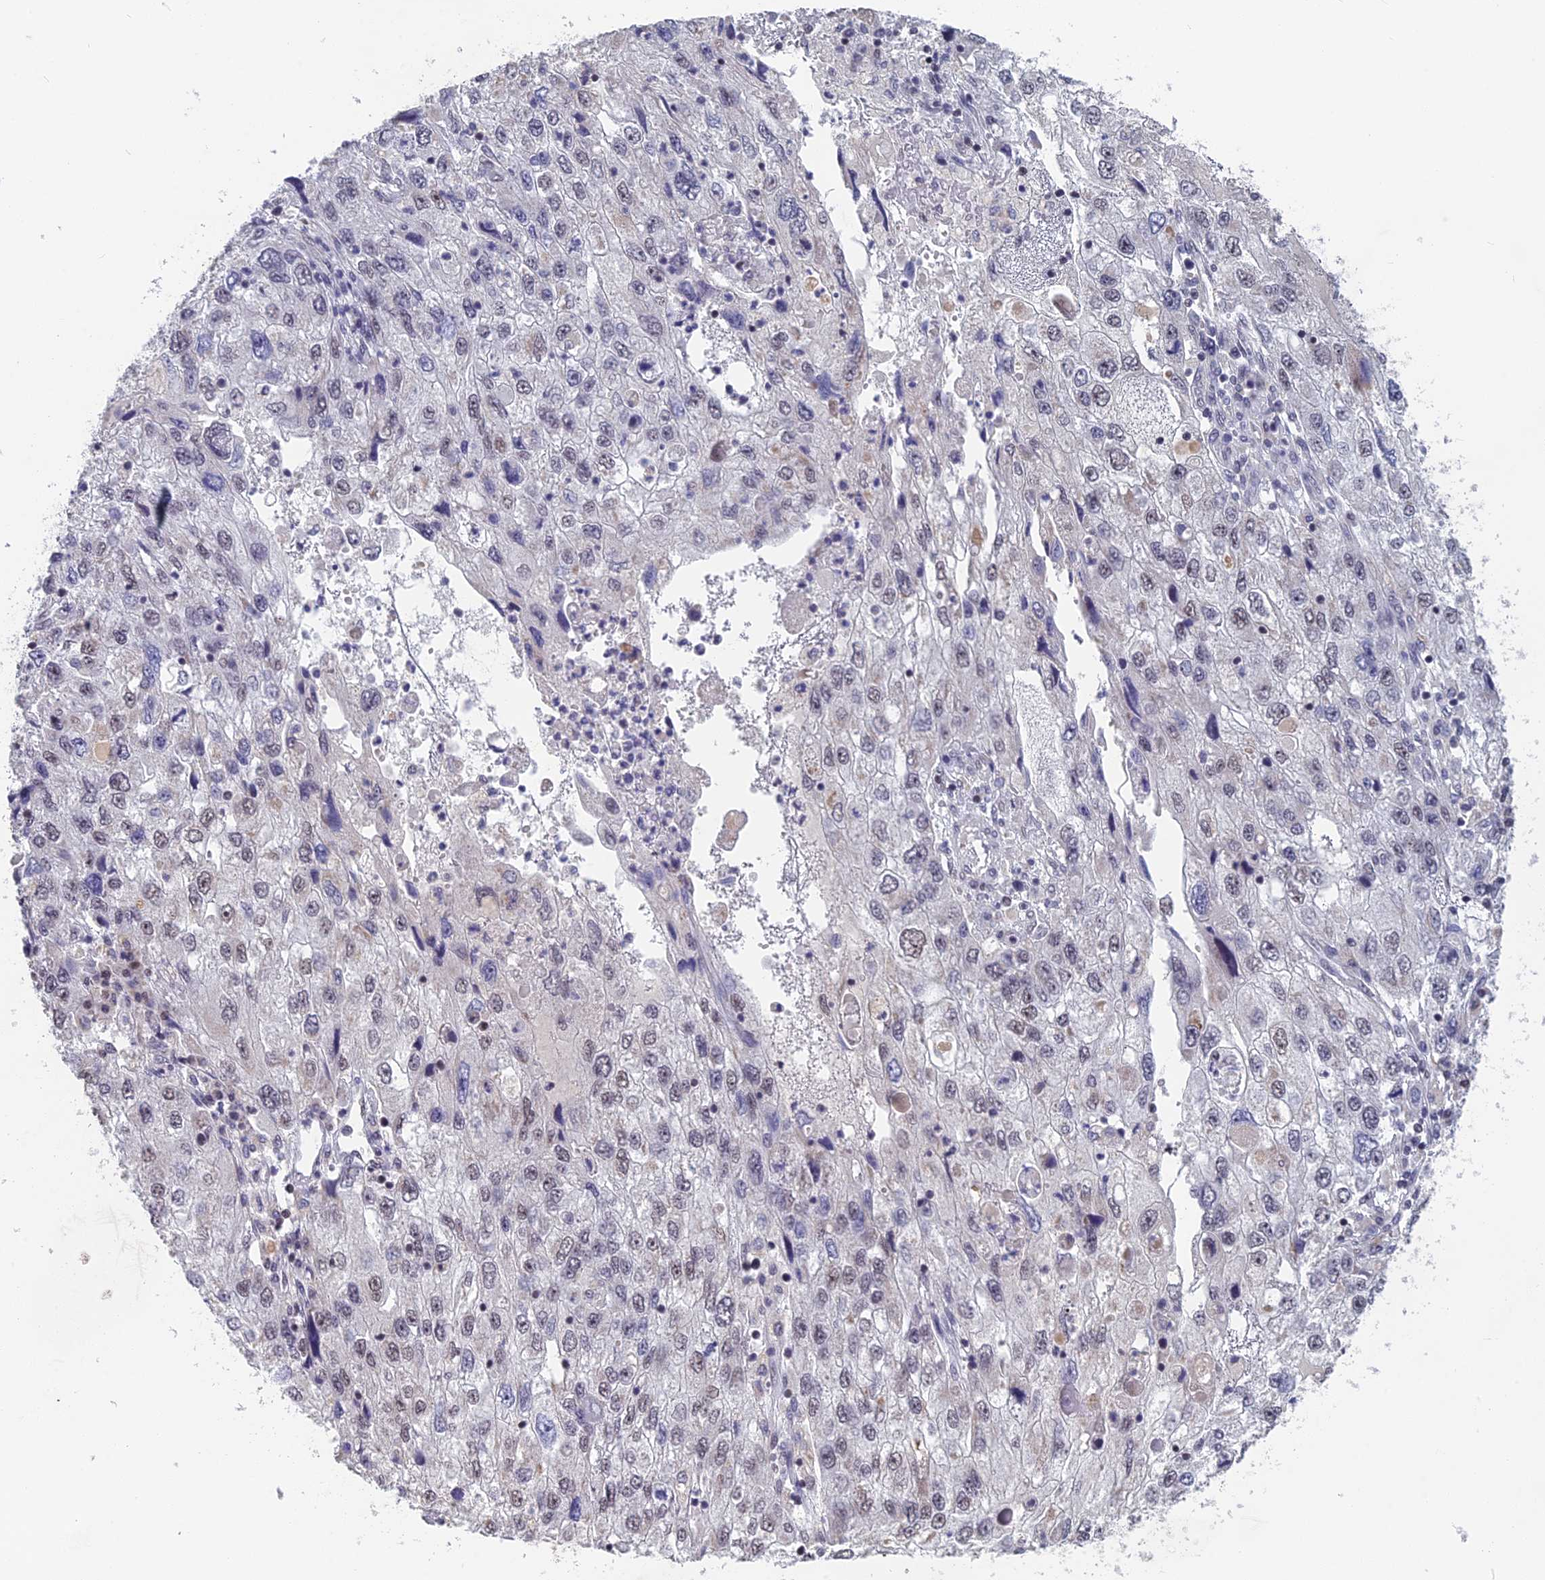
{"staining": {"intensity": "weak", "quantity": "25%-75%", "location": "nuclear"}, "tissue": "endometrial cancer", "cell_type": "Tumor cells", "image_type": "cancer", "snomed": [{"axis": "morphology", "description": "Adenocarcinoma, NOS"}, {"axis": "topography", "description": "Endometrium"}], "caption": "Immunohistochemistry (IHC) staining of endometrial adenocarcinoma, which exhibits low levels of weak nuclear positivity in approximately 25%-75% of tumor cells indicating weak nuclear protein expression. The staining was performed using DAB (3,3'-diaminobenzidine) (brown) for protein detection and nuclei were counterstained in hematoxylin (blue).", "gene": "MT-CO3", "patient": {"sex": "female", "age": 49}}